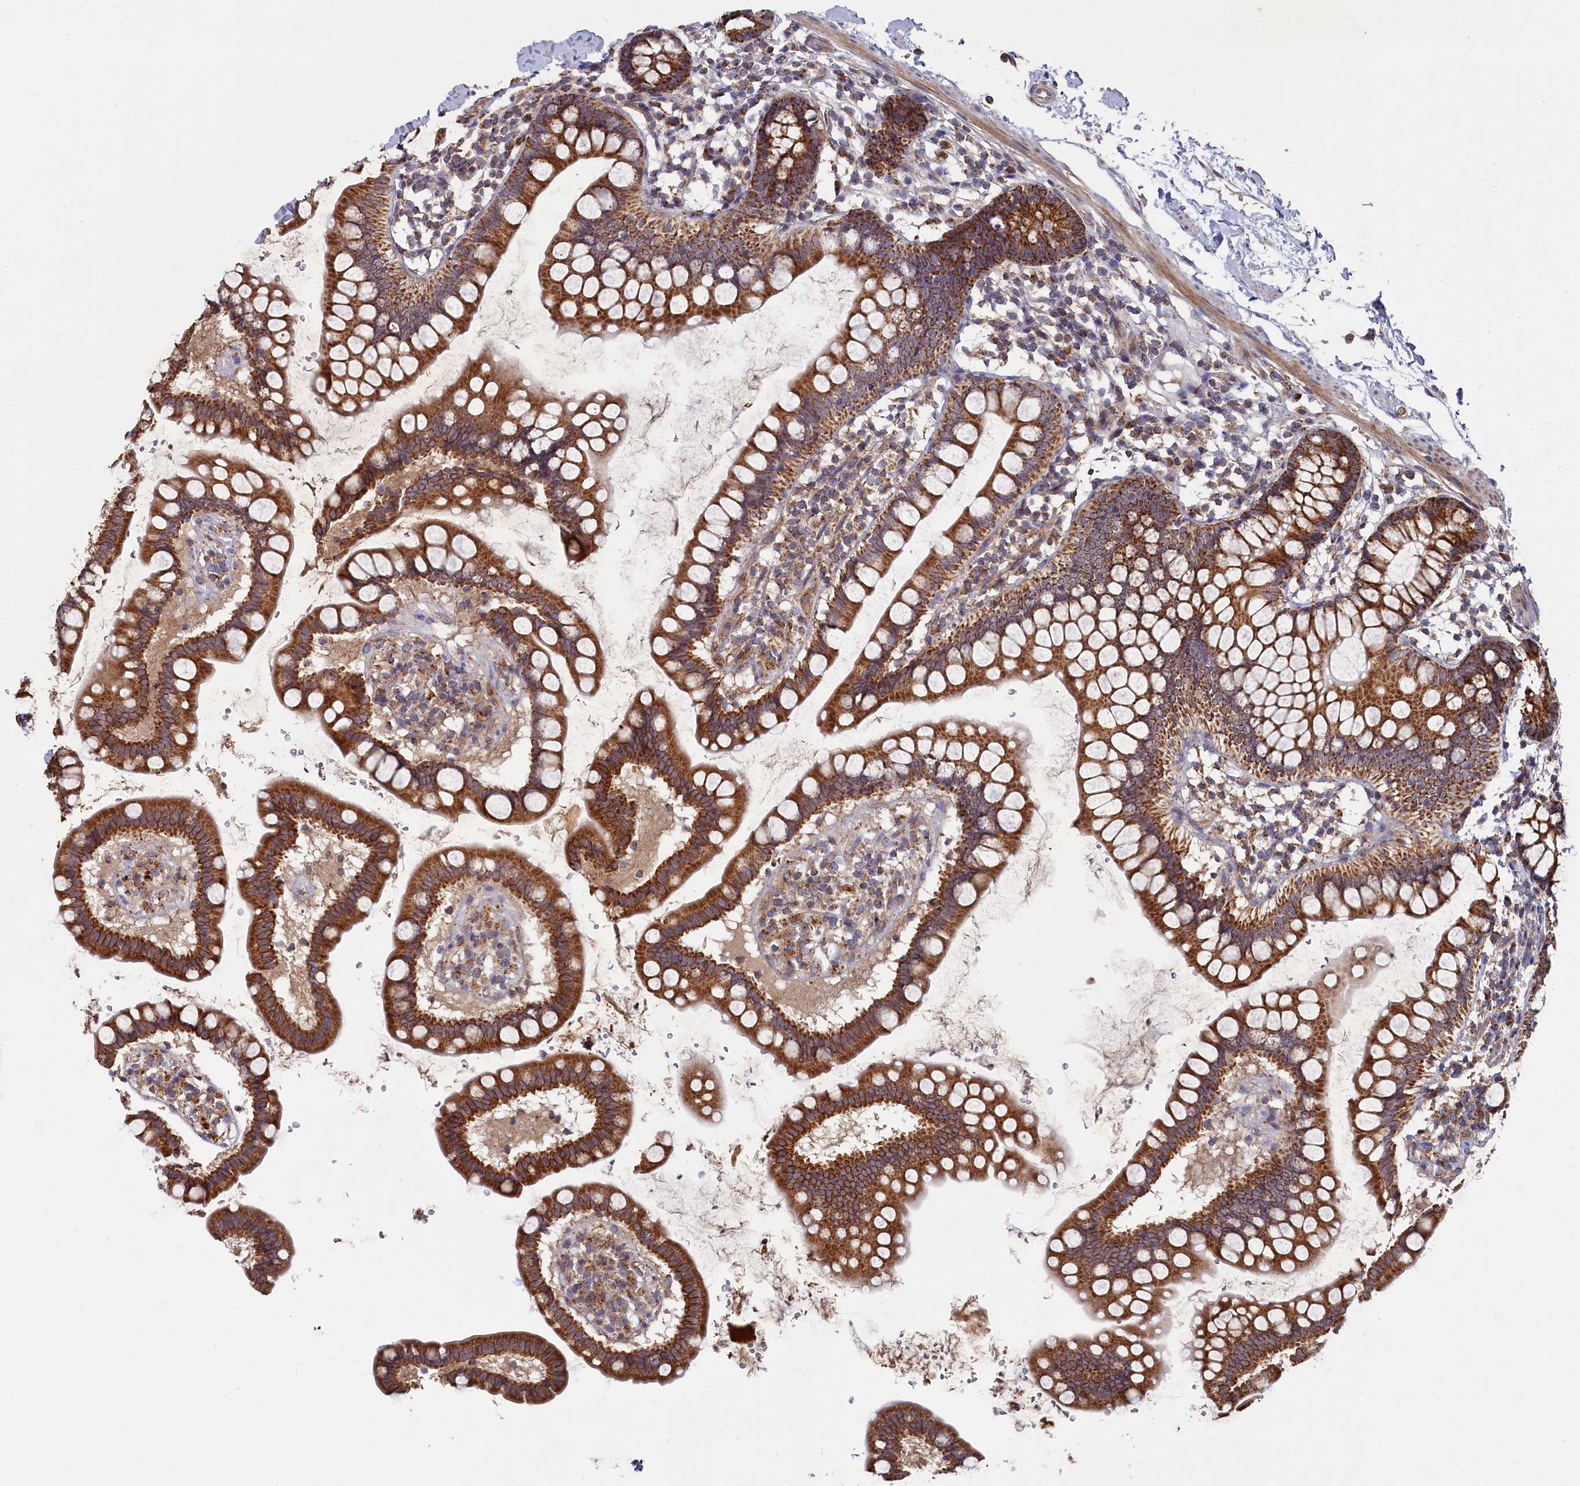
{"staining": {"intensity": "strong", "quantity": ">75%", "location": "cytoplasmic/membranous"}, "tissue": "small intestine", "cell_type": "Glandular cells", "image_type": "normal", "snomed": [{"axis": "morphology", "description": "Normal tissue, NOS"}, {"axis": "topography", "description": "Small intestine"}], "caption": "DAB immunohistochemical staining of normal human small intestine displays strong cytoplasmic/membranous protein staining in approximately >75% of glandular cells.", "gene": "HAUS2", "patient": {"sex": "female", "age": 84}}